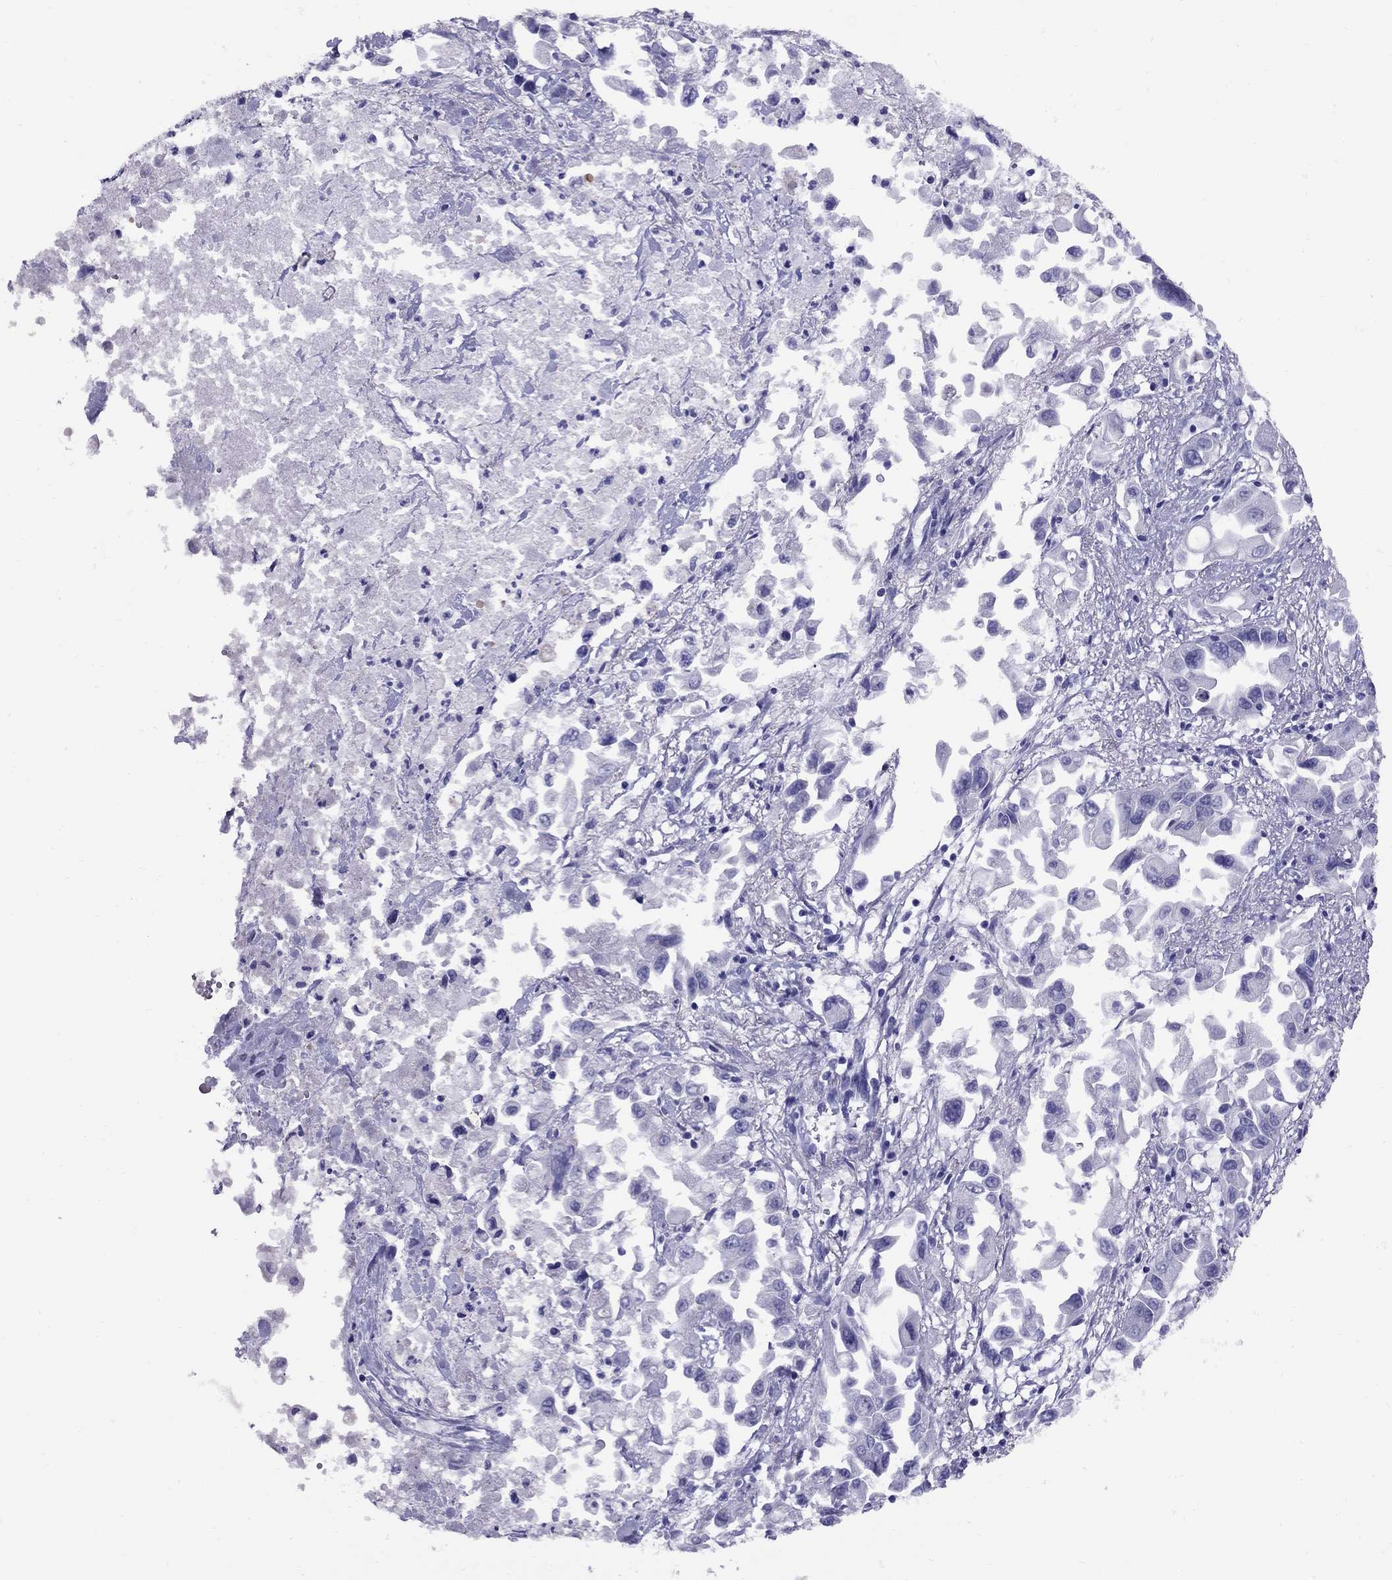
{"staining": {"intensity": "negative", "quantity": "none", "location": "none"}, "tissue": "pancreatic cancer", "cell_type": "Tumor cells", "image_type": "cancer", "snomed": [{"axis": "morphology", "description": "Adenocarcinoma, NOS"}, {"axis": "topography", "description": "Pancreas"}], "caption": "Tumor cells are negative for brown protein staining in pancreatic cancer.", "gene": "AVPR1B", "patient": {"sex": "female", "age": 83}}